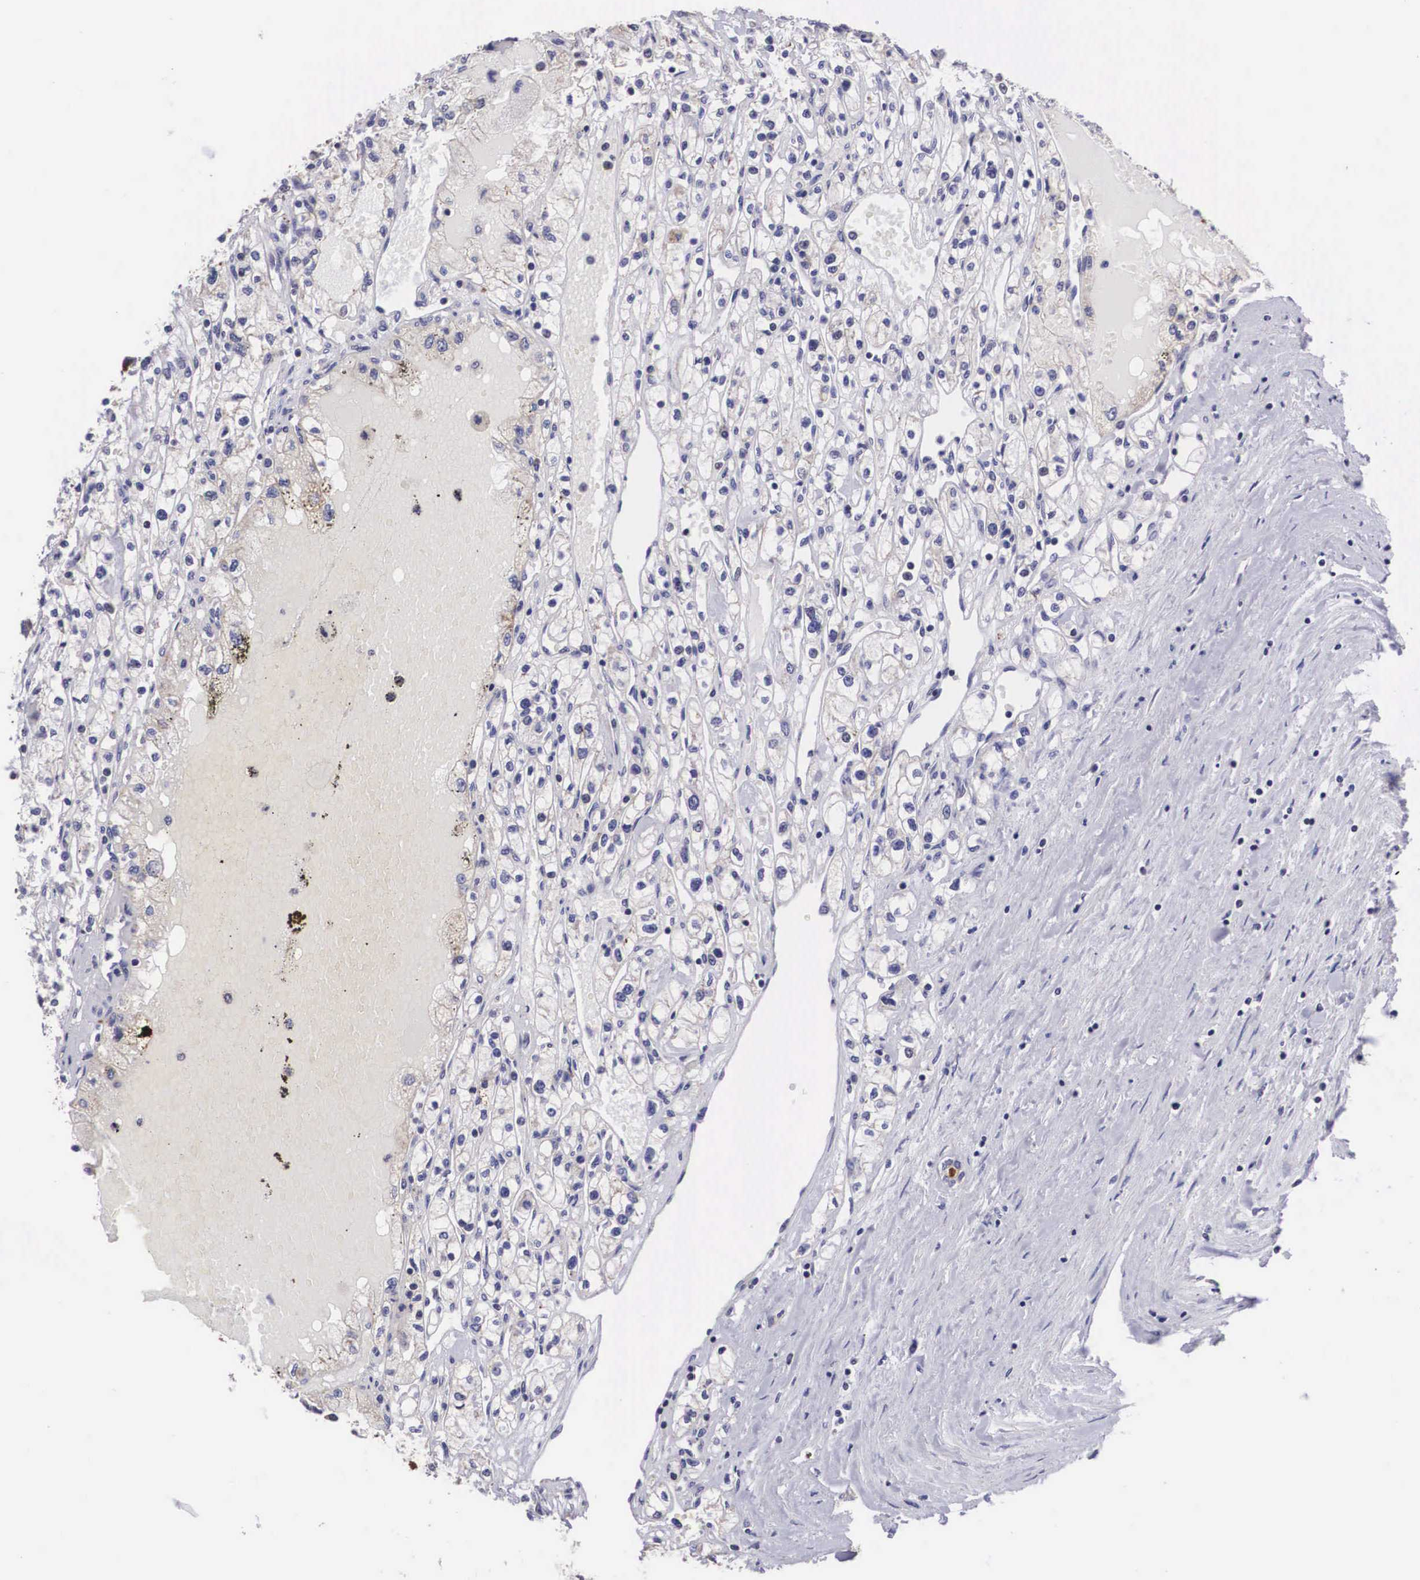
{"staining": {"intensity": "moderate", "quantity": "25%-75%", "location": "cytoplasmic/membranous"}, "tissue": "renal cancer", "cell_type": "Tumor cells", "image_type": "cancer", "snomed": [{"axis": "morphology", "description": "Adenocarcinoma, NOS"}, {"axis": "topography", "description": "Kidney"}], "caption": "DAB immunohistochemical staining of adenocarcinoma (renal) reveals moderate cytoplasmic/membranous protein expression in approximately 25%-75% of tumor cells.", "gene": "ARG2", "patient": {"sex": "male", "age": 56}}